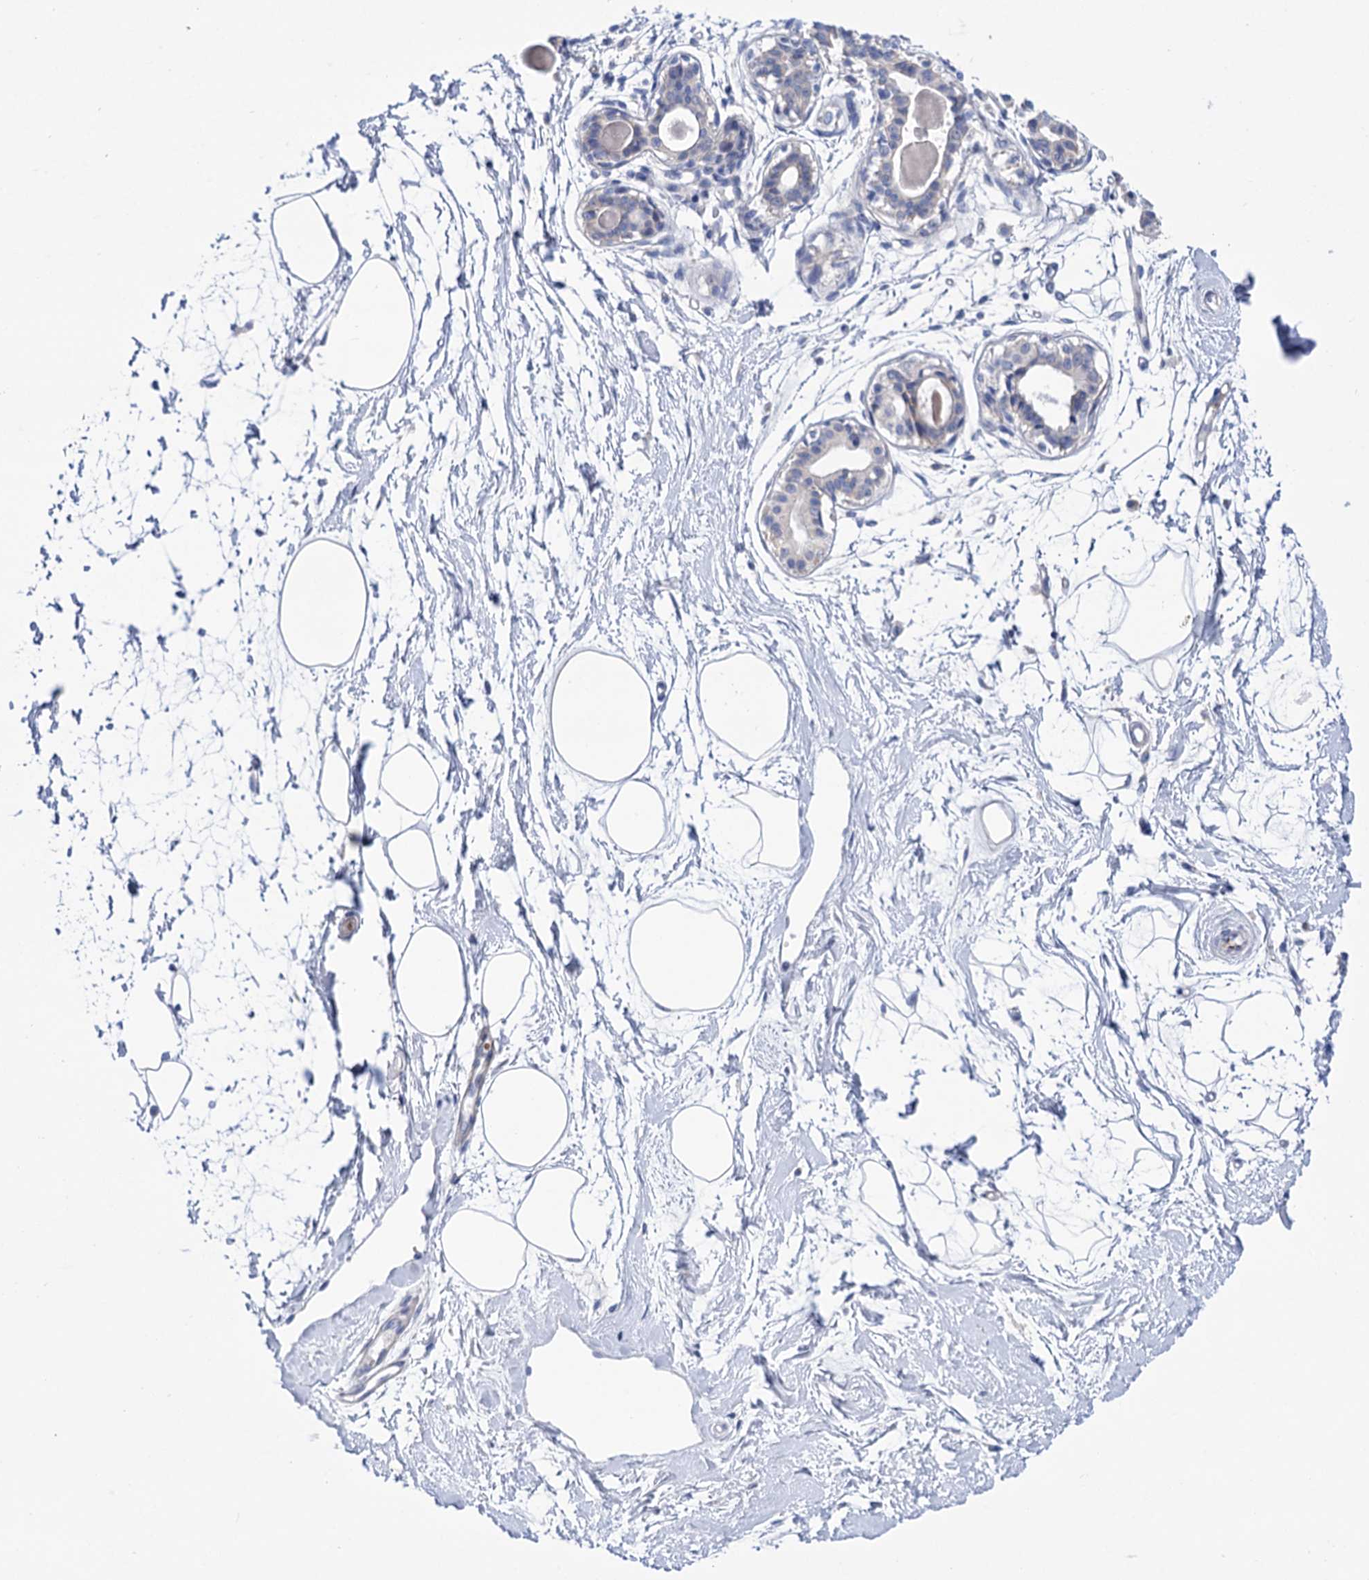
{"staining": {"intensity": "negative", "quantity": "none", "location": "none"}, "tissue": "breast", "cell_type": "Adipocytes", "image_type": "normal", "snomed": [{"axis": "morphology", "description": "Normal tissue, NOS"}, {"axis": "topography", "description": "Breast"}], "caption": "This is a image of immunohistochemistry (IHC) staining of benign breast, which shows no expression in adipocytes.", "gene": "YARS2", "patient": {"sex": "female", "age": 45}}